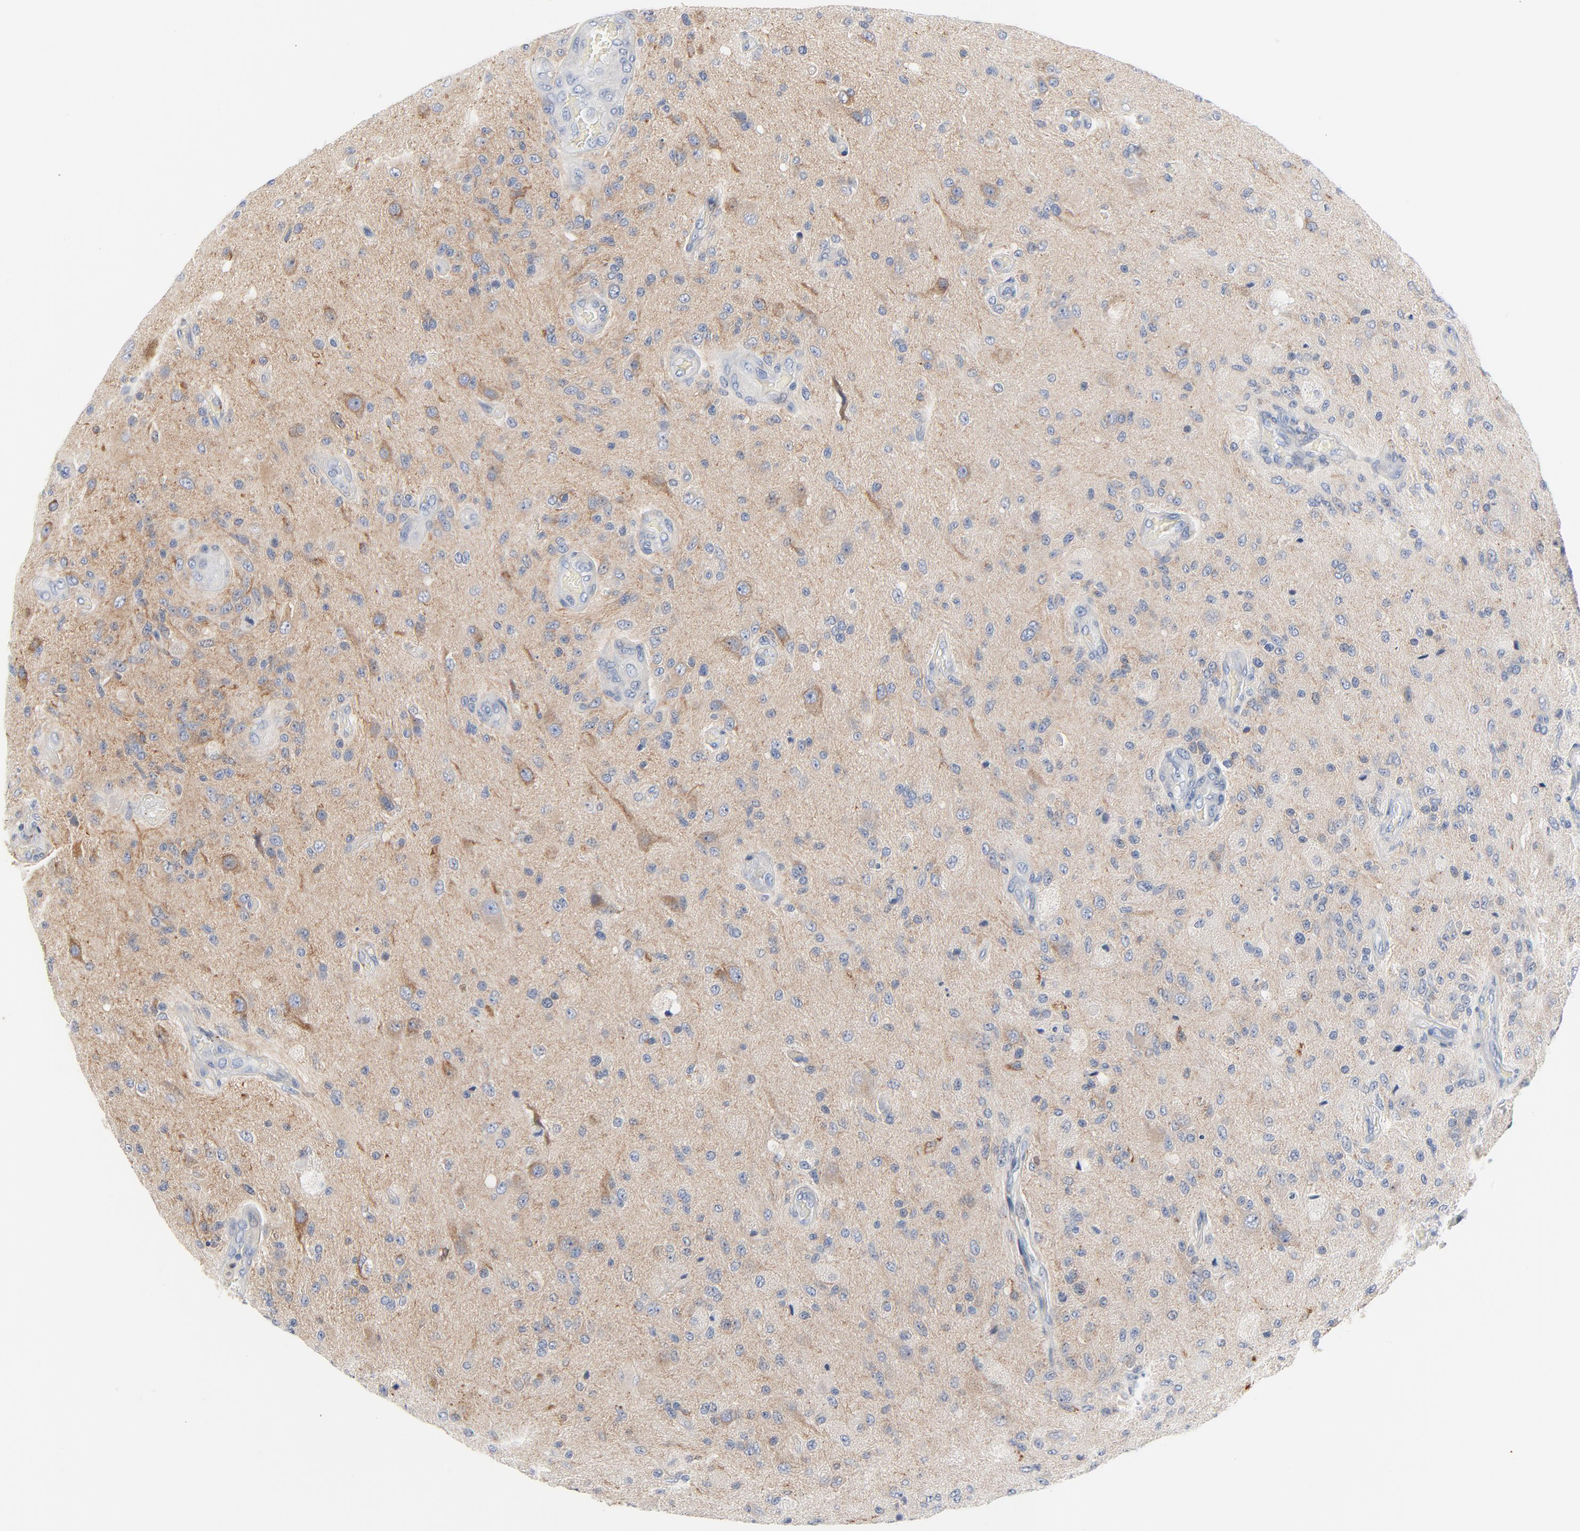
{"staining": {"intensity": "negative", "quantity": "none", "location": "none"}, "tissue": "glioma", "cell_type": "Tumor cells", "image_type": "cancer", "snomed": [{"axis": "morphology", "description": "Normal tissue, NOS"}, {"axis": "morphology", "description": "Glioma, malignant, High grade"}, {"axis": "topography", "description": "Cerebral cortex"}], "caption": "Immunohistochemical staining of glioma exhibits no significant positivity in tumor cells.", "gene": "IFT43", "patient": {"sex": "male", "age": 77}}